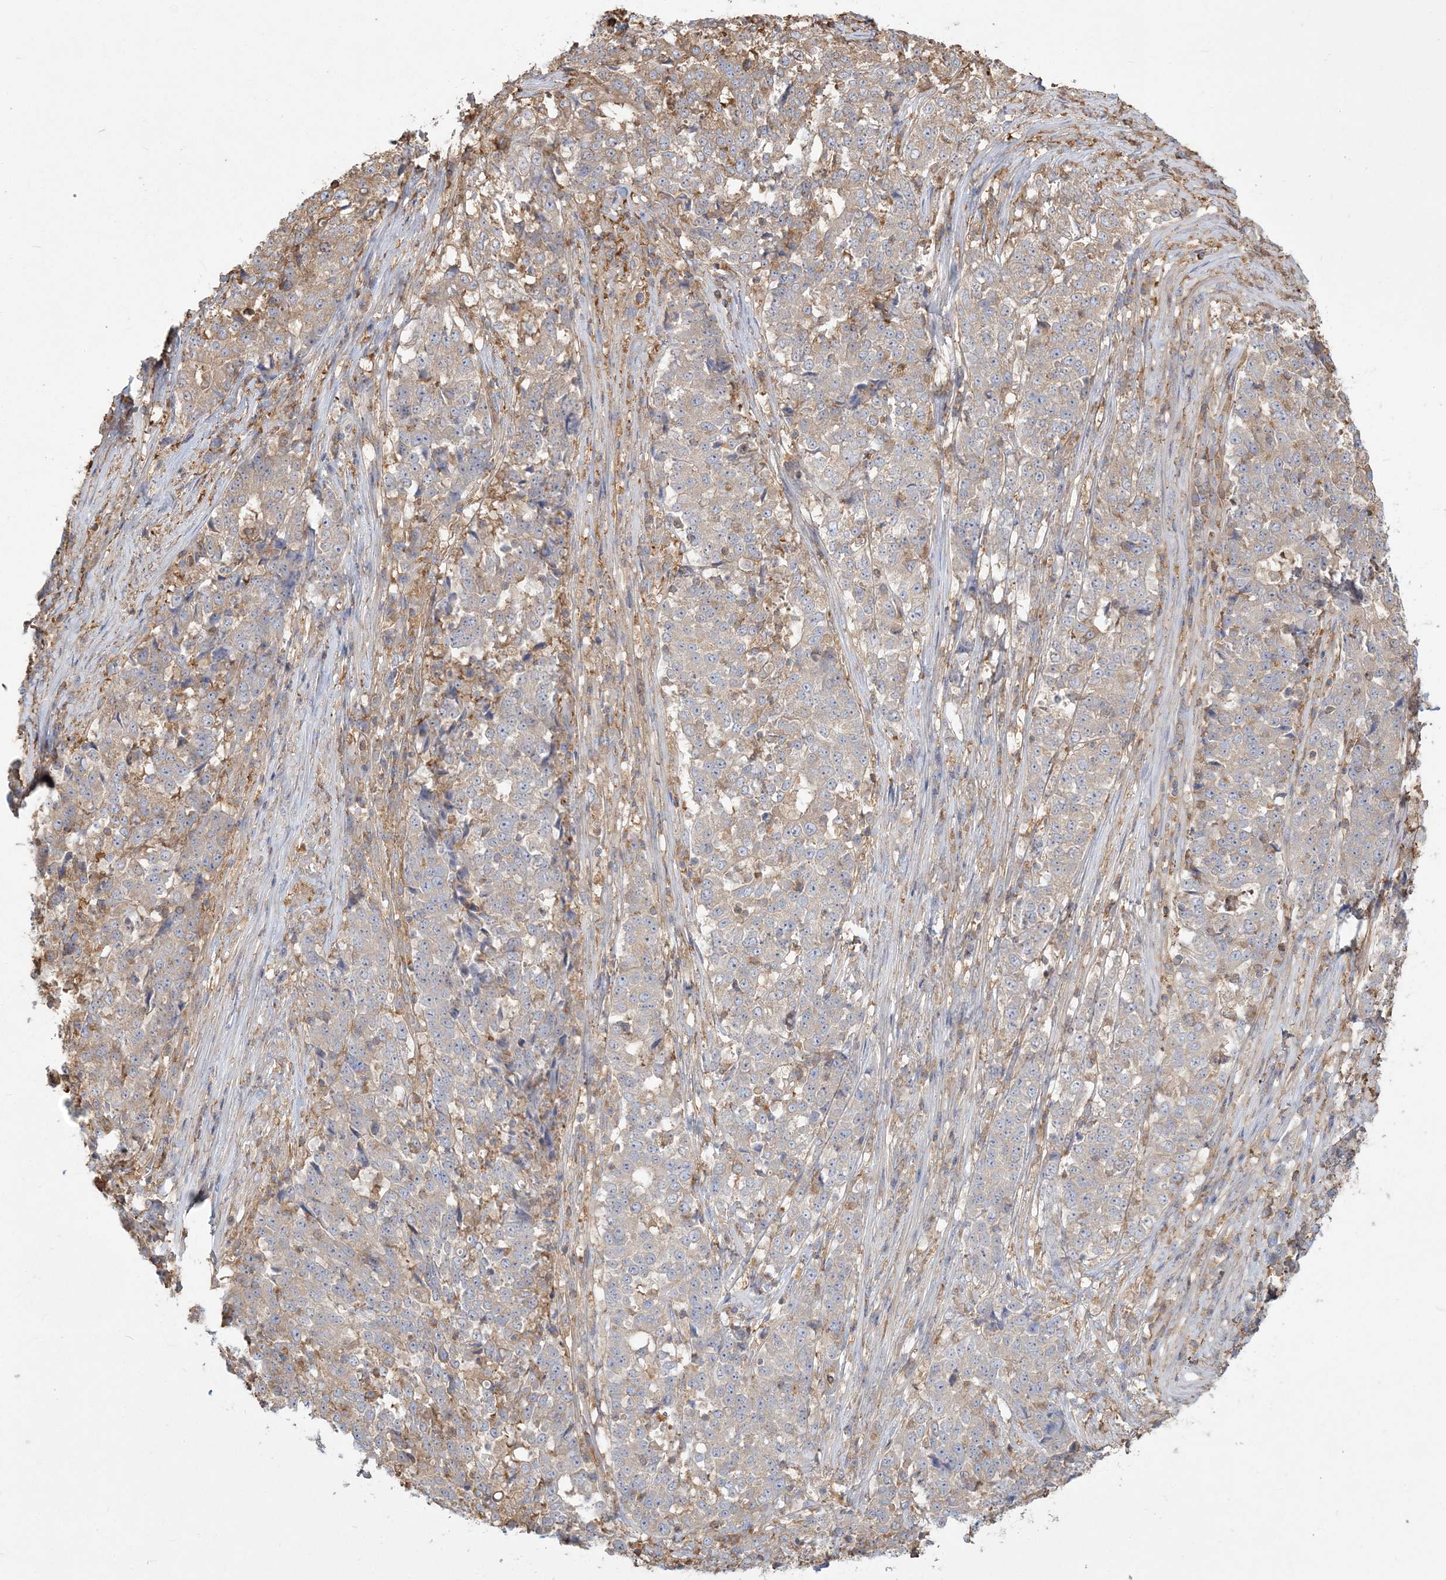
{"staining": {"intensity": "weak", "quantity": "<25%", "location": "cytoplasmic/membranous"}, "tissue": "stomach cancer", "cell_type": "Tumor cells", "image_type": "cancer", "snomed": [{"axis": "morphology", "description": "Adenocarcinoma, NOS"}, {"axis": "topography", "description": "Stomach"}], "caption": "Protein analysis of adenocarcinoma (stomach) demonstrates no significant expression in tumor cells.", "gene": "ANKS1A", "patient": {"sex": "male", "age": 59}}